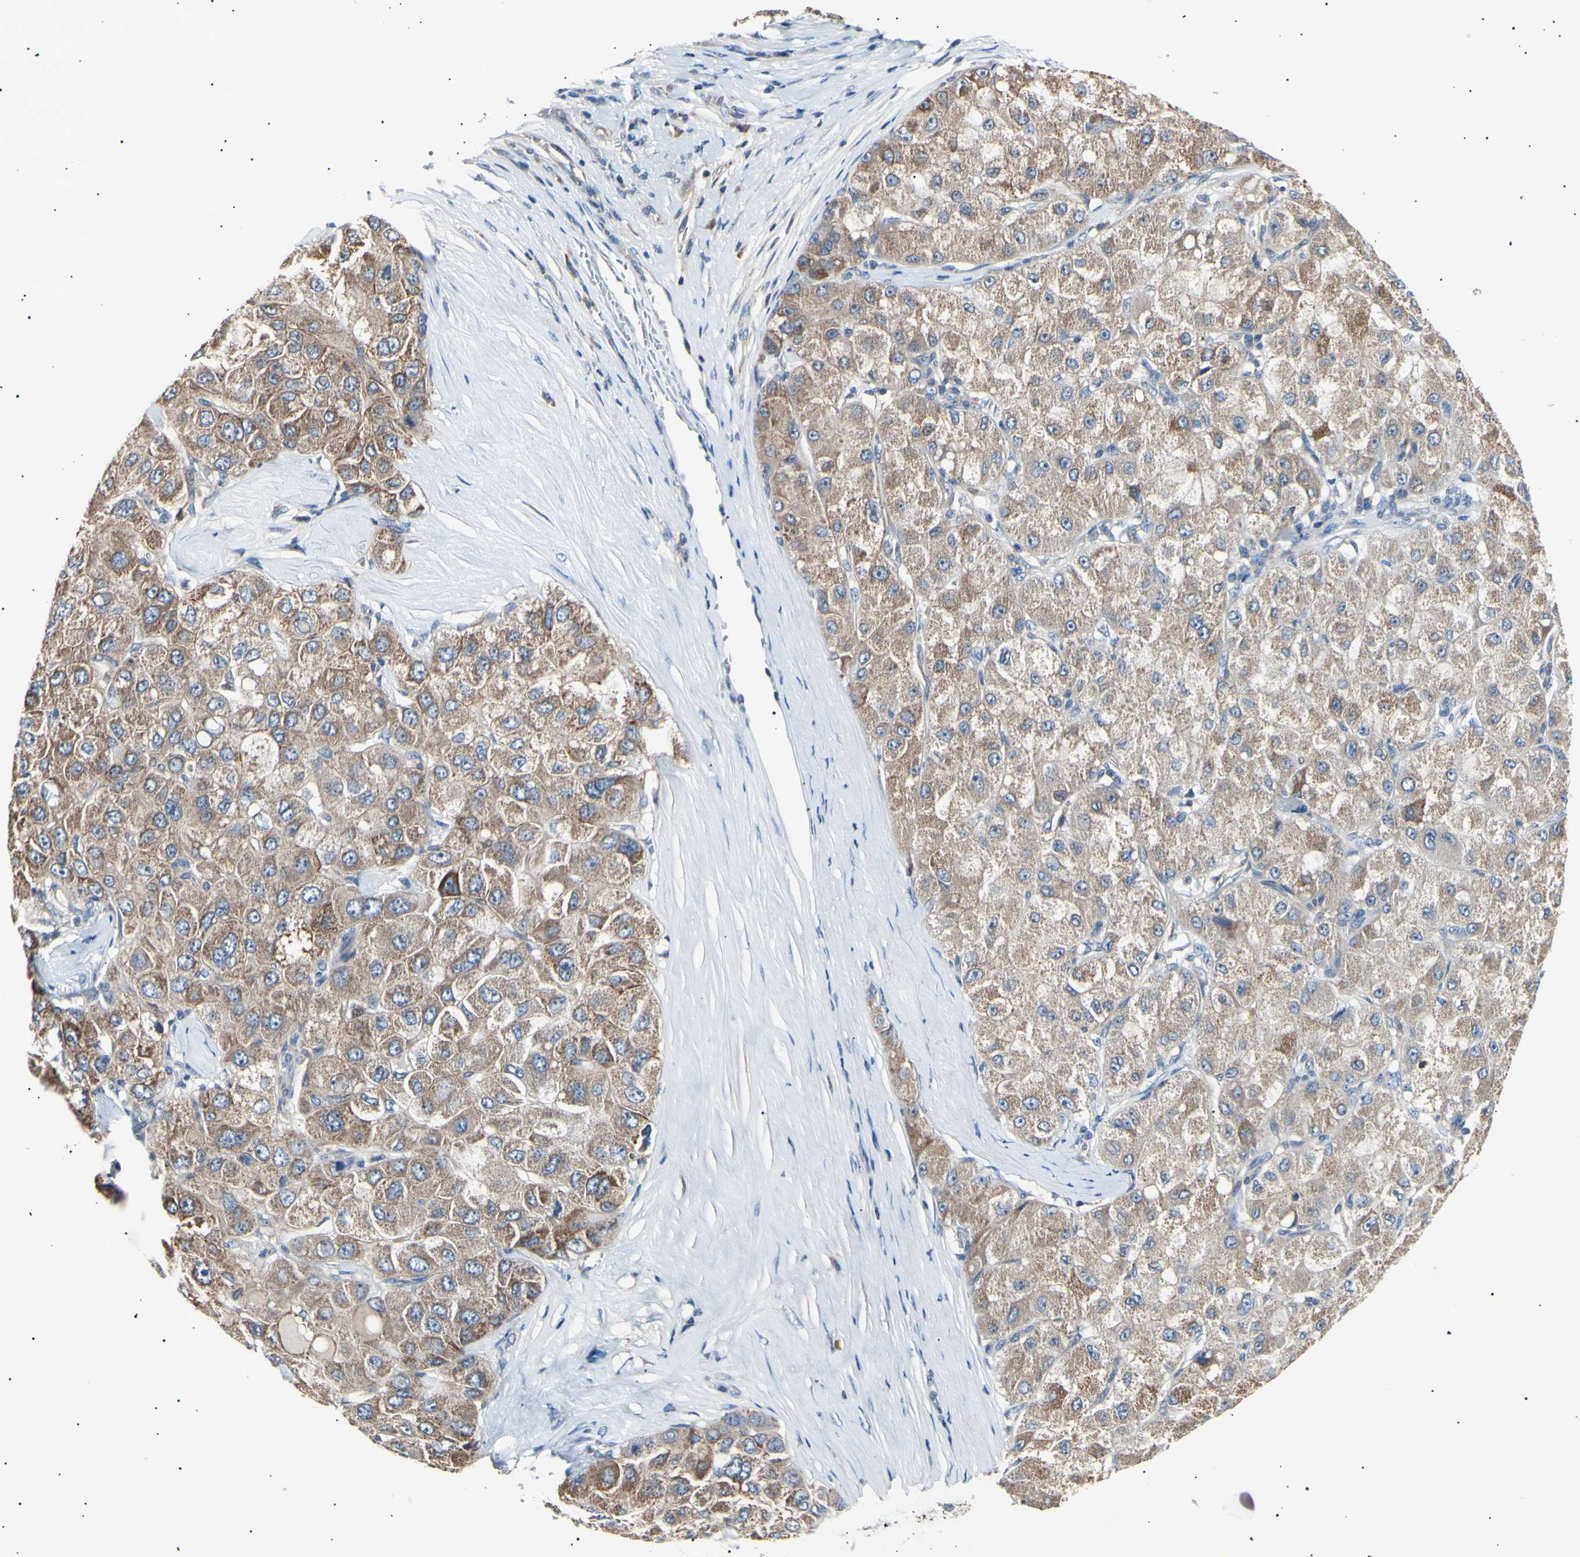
{"staining": {"intensity": "moderate", "quantity": ">75%", "location": "cytoplasmic/membranous"}, "tissue": "liver cancer", "cell_type": "Tumor cells", "image_type": "cancer", "snomed": [{"axis": "morphology", "description": "Carcinoma, Hepatocellular, NOS"}, {"axis": "topography", "description": "Liver"}], "caption": "This image displays IHC staining of human liver cancer, with medium moderate cytoplasmic/membranous staining in about >75% of tumor cells.", "gene": "ITGA6", "patient": {"sex": "male", "age": 80}}